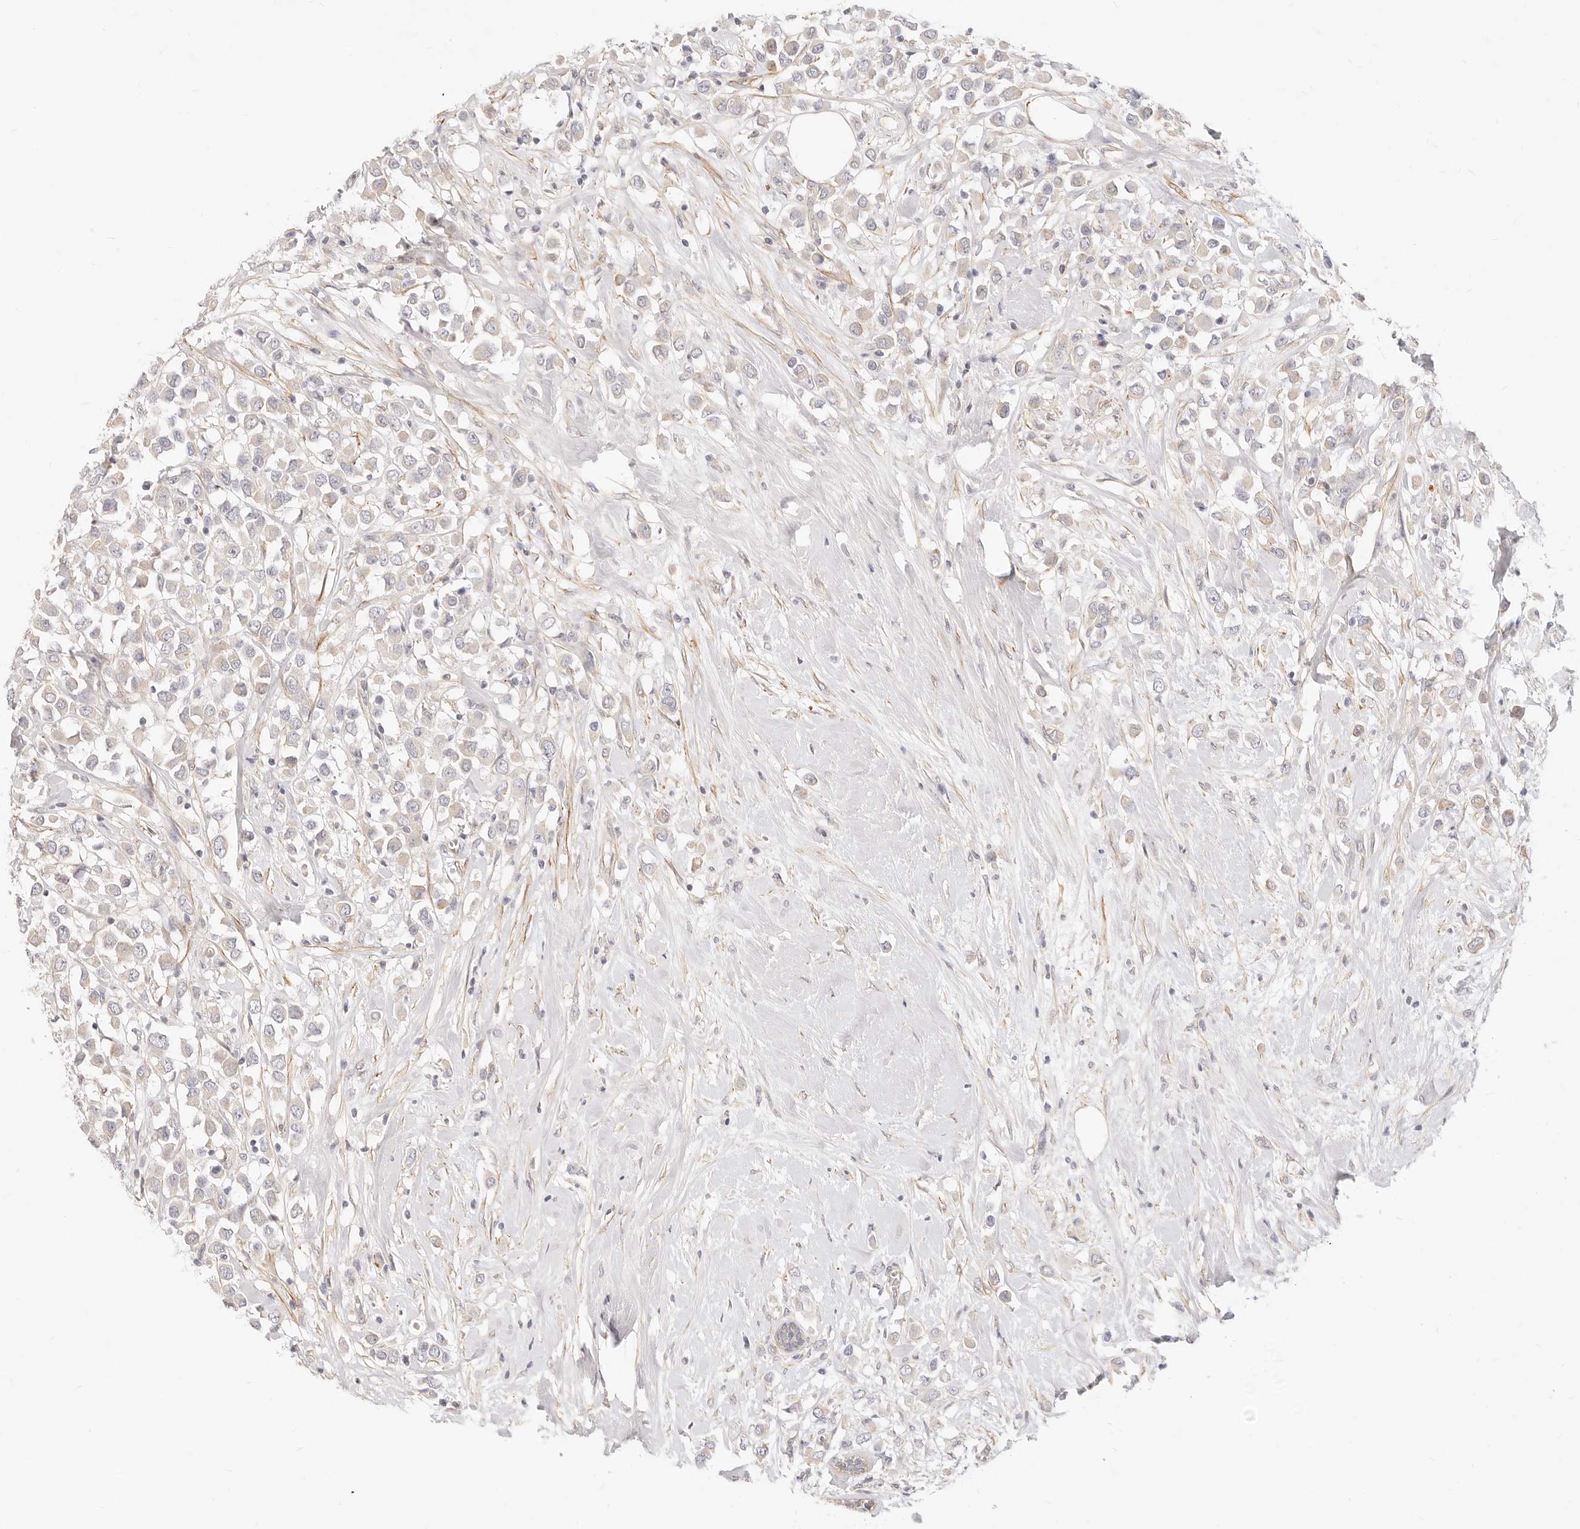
{"staining": {"intensity": "weak", "quantity": "<25%", "location": "cytoplasmic/membranous"}, "tissue": "breast cancer", "cell_type": "Tumor cells", "image_type": "cancer", "snomed": [{"axis": "morphology", "description": "Duct carcinoma"}, {"axis": "topography", "description": "Breast"}], "caption": "This is an IHC image of human intraductal carcinoma (breast). There is no expression in tumor cells.", "gene": "UBXN10", "patient": {"sex": "female", "age": 61}}